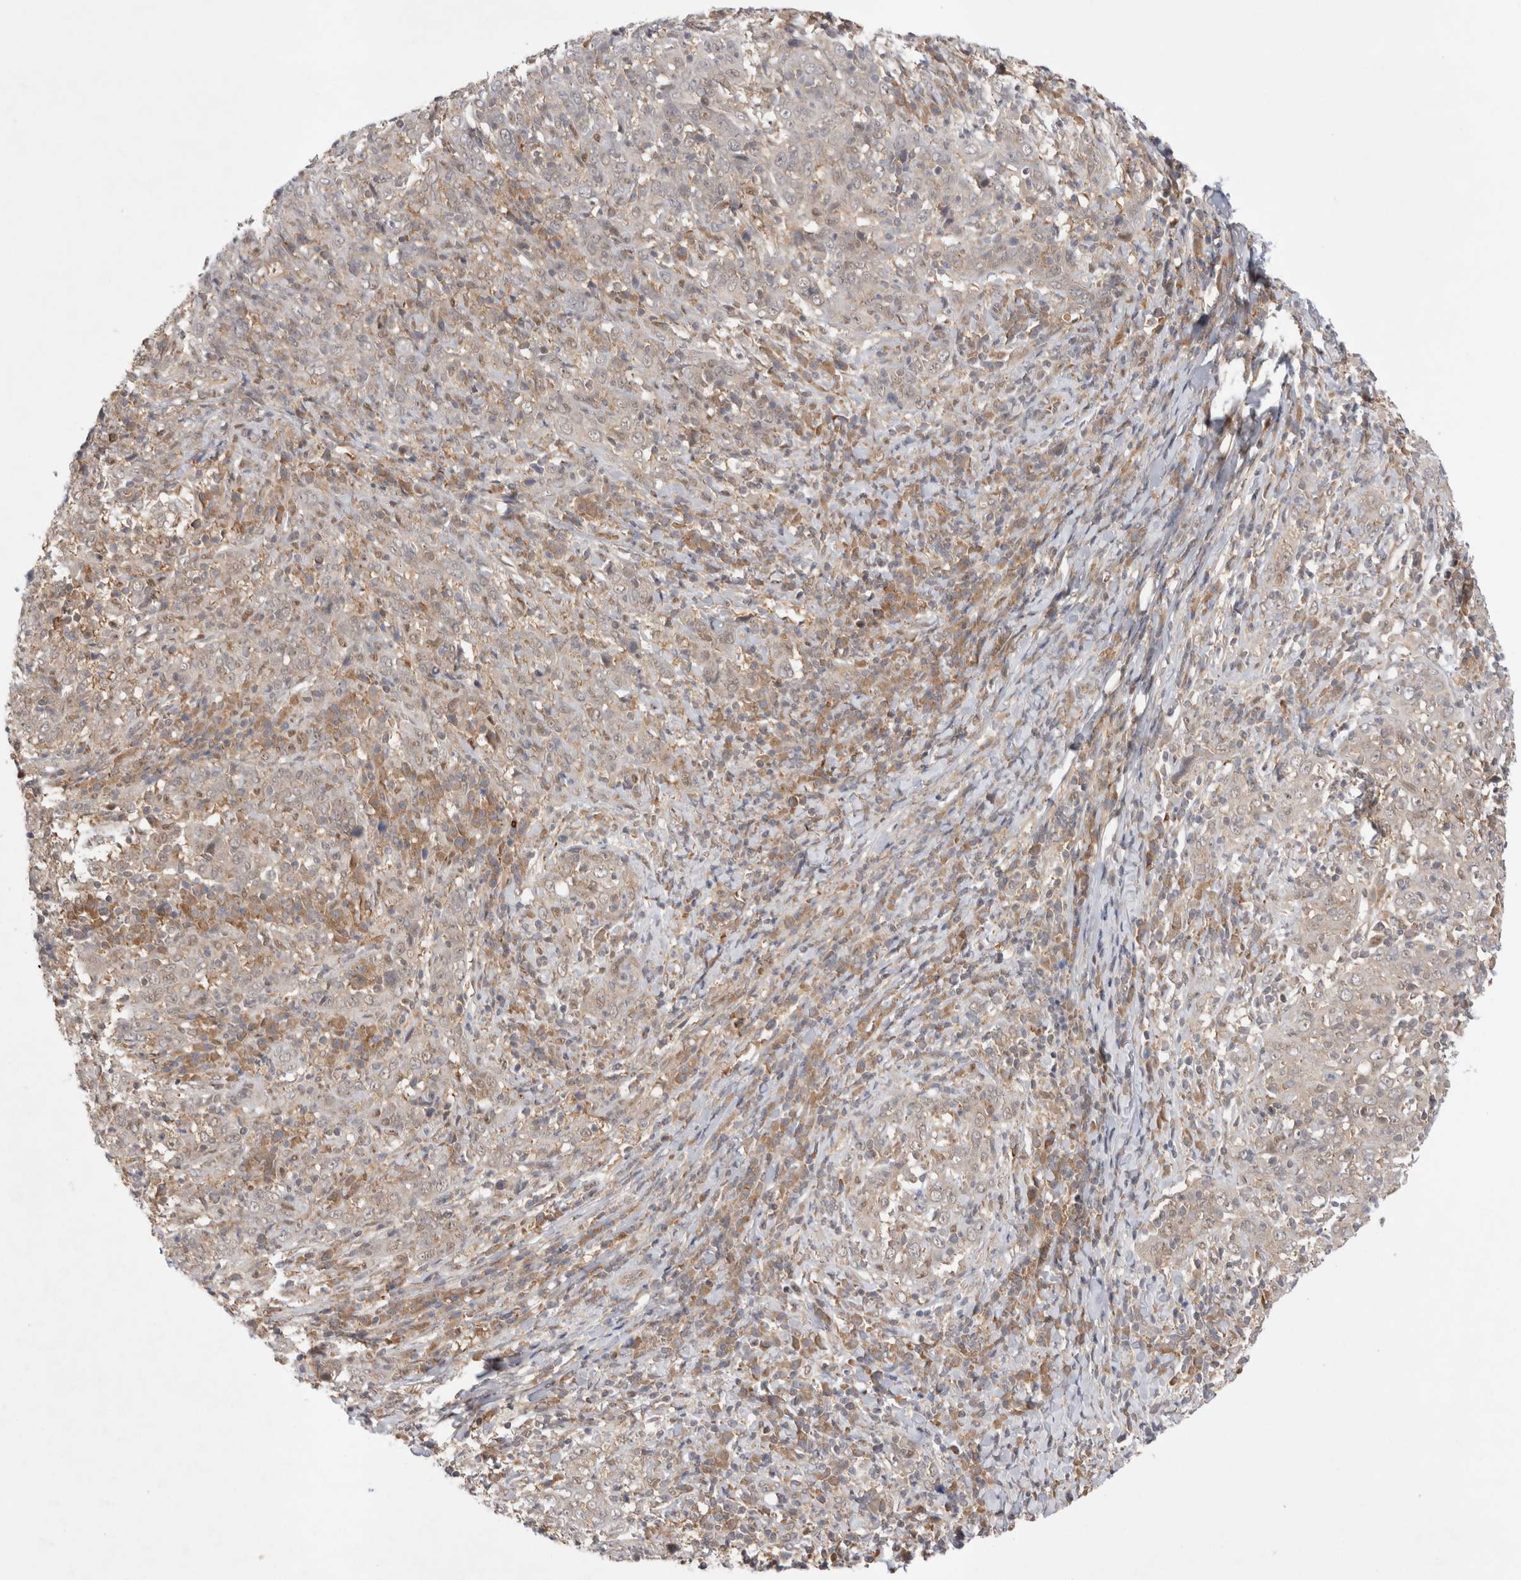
{"staining": {"intensity": "weak", "quantity": "<25%", "location": "cytoplasmic/membranous"}, "tissue": "cervical cancer", "cell_type": "Tumor cells", "image_type": "cancer", "snomed": [{"axis": "morphology", "description": "Squamous cell carcinoma, NOS"}, {"axis": "topography", "description": "Cervix"}], "caption": "Protein analysis of cervical cancer demonstrates no significant staining in tumor cells. (Immunohistochemistry, brightfield microscopy, high magnification).", "gene": "EIF3E", "patient": {"sex": "female", "age": 46}}